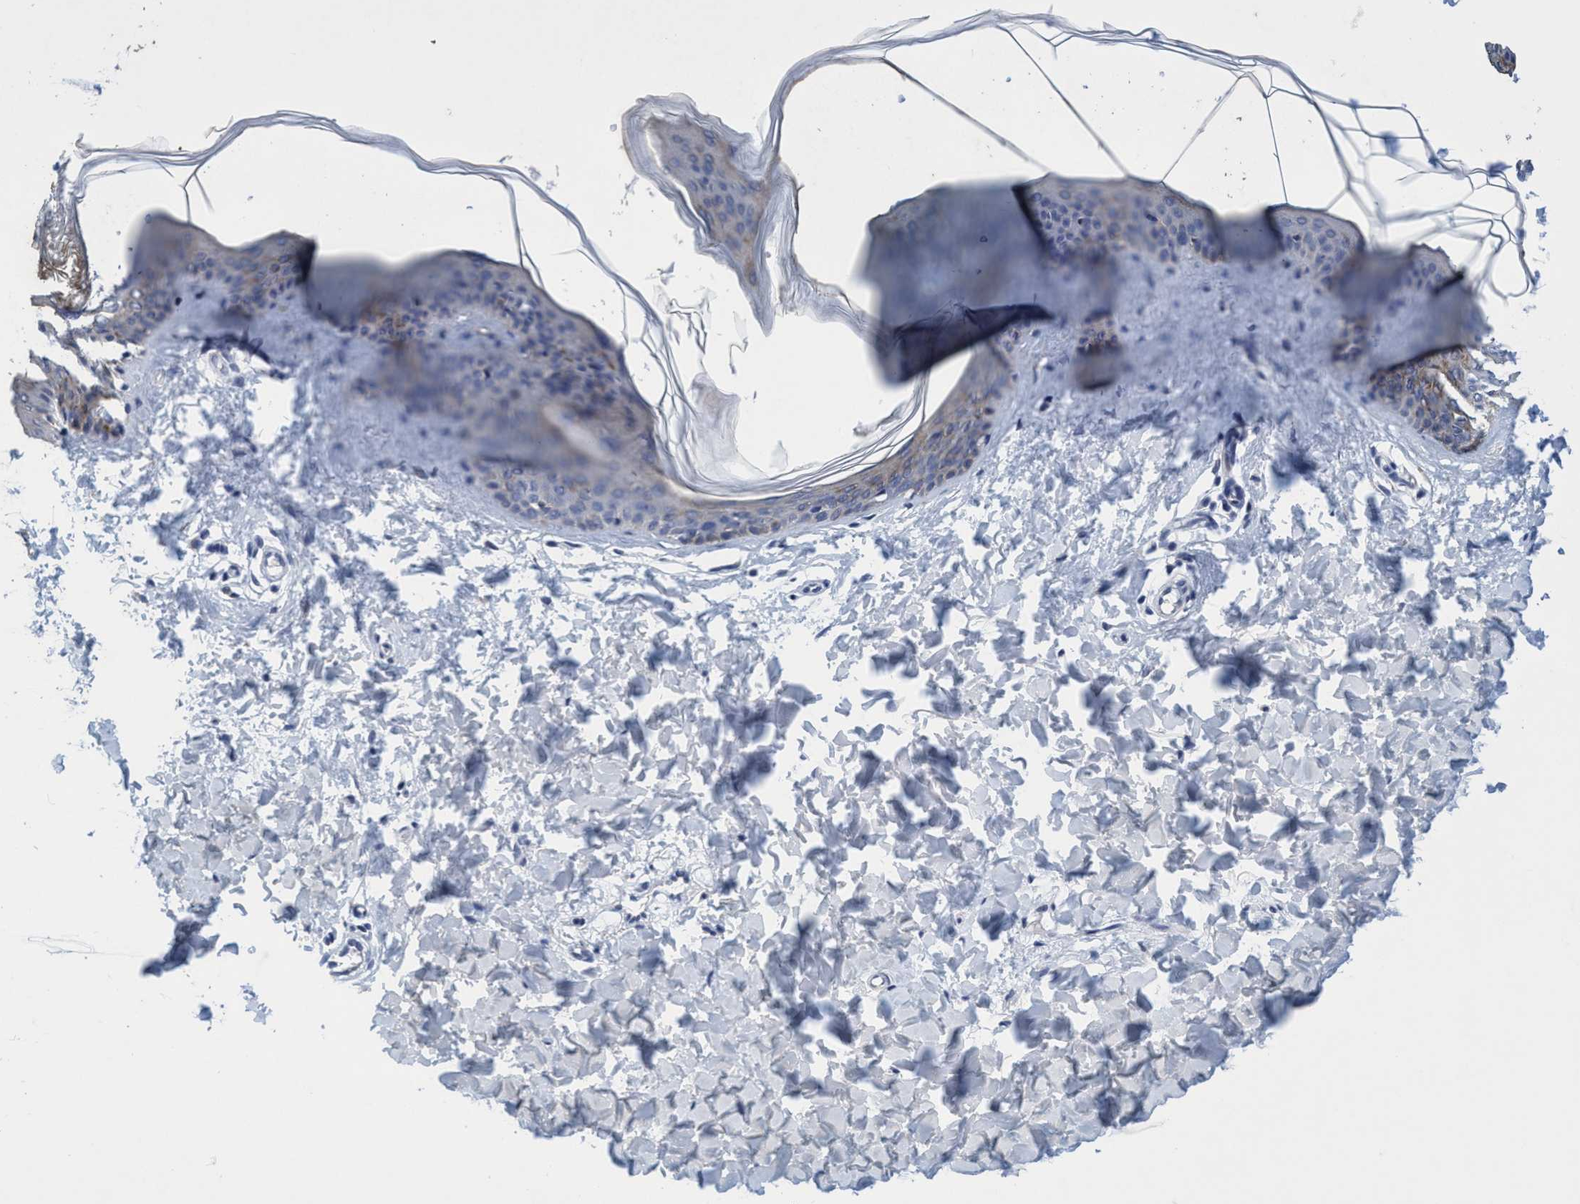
{"staining": {"intensity": "negative", "quantity": "none", "location": "none"}, "tissue": "skin", "cell_type": "Fibroblasts", "image_type": "normal", "snomed": [{"axis": "morphology", "description": "Normal tissue, NOS"}, {"axis": "topography", "description": "Skin"}], "caption": "High power microscopy photomicrograph of an immunohistochemistry (IHC) histopathology image of unremarkable skin, revealing no significant expression in fibroblasts. Brightfield microscopy of IHC stained with DAB (brown) and hematoxylin (blue), captured at high magnification.", "gene": "GRB14", "patient": {"sex": "female", "age": 17}}